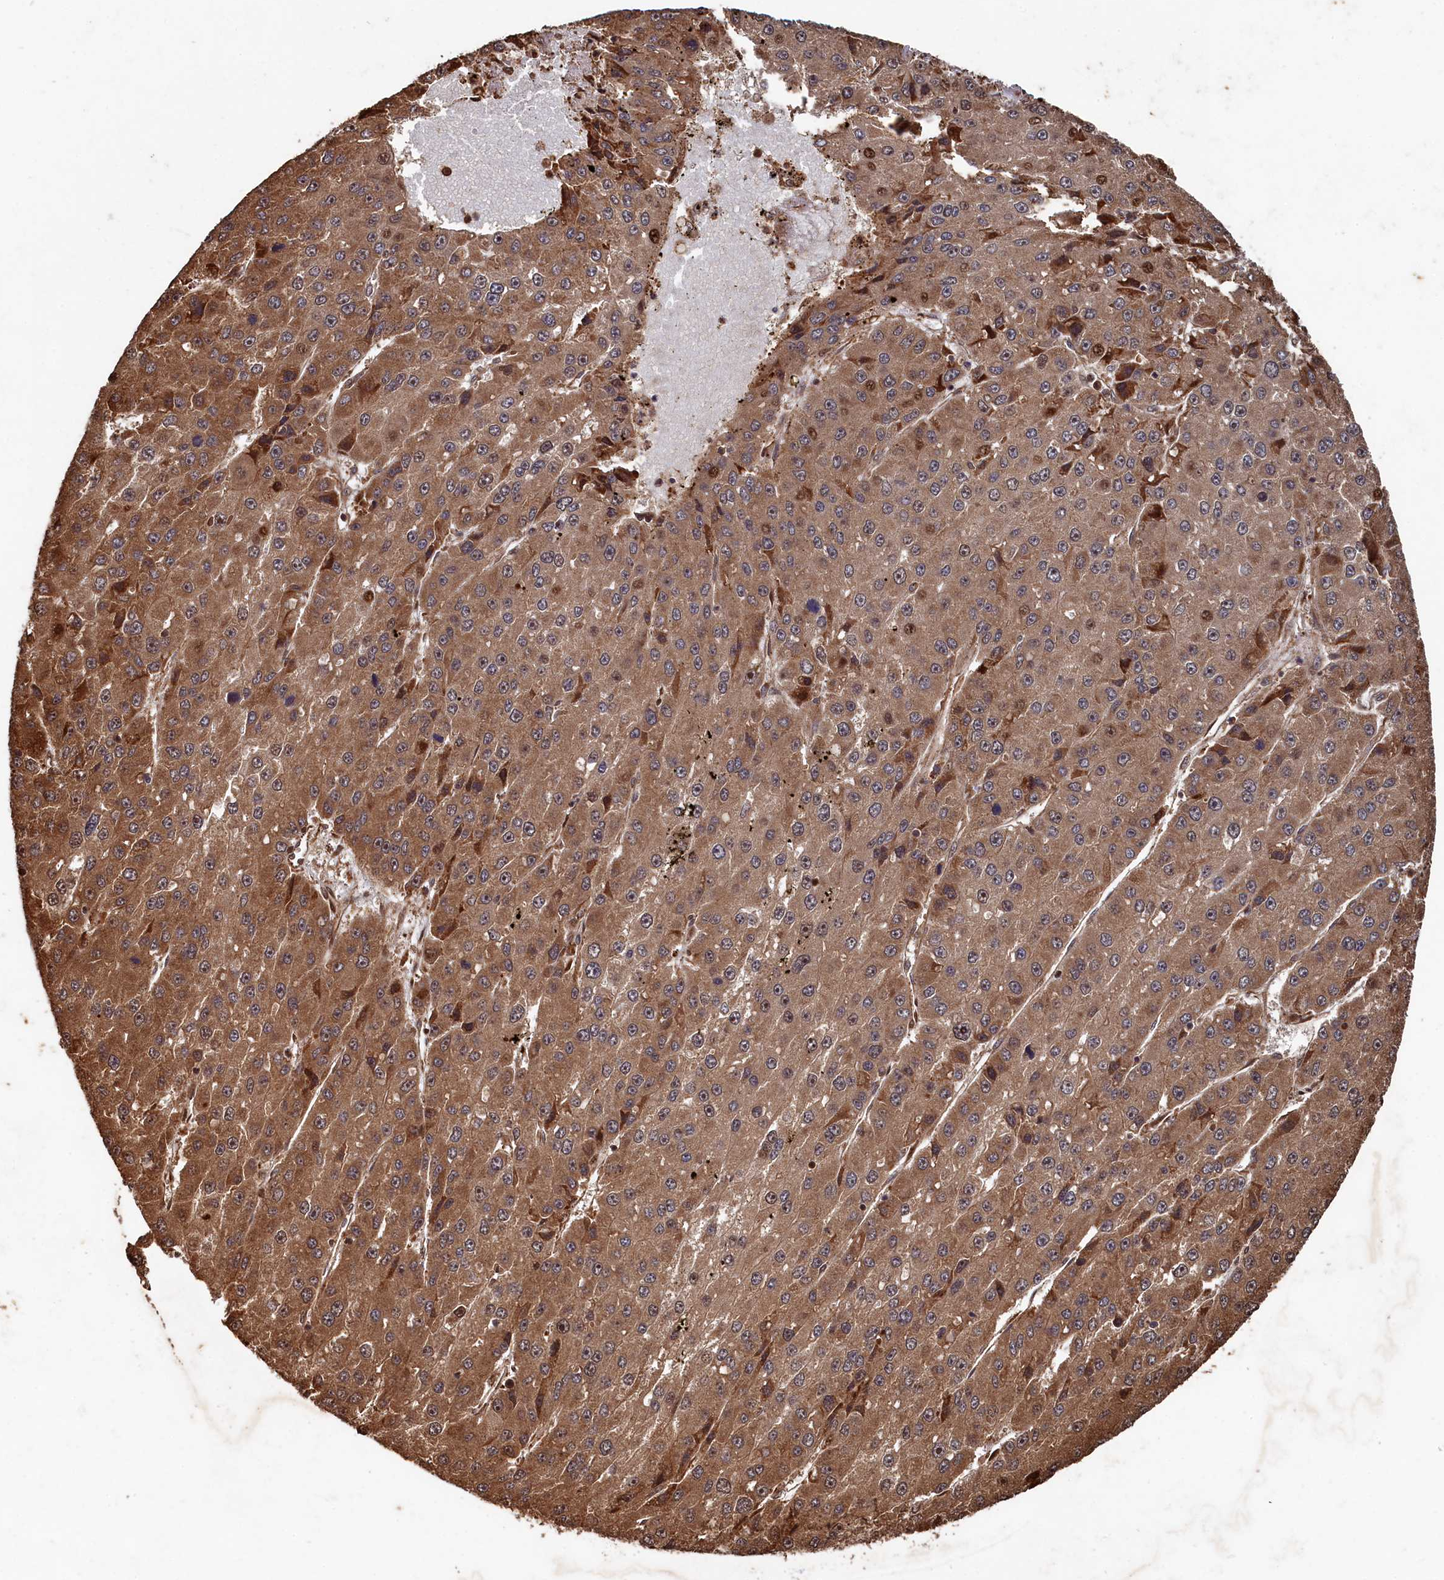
{"staining": {"intensity": "moderate", "quantity": ">75%", "location": "cytoplasmic/membranous,nuclear"}, "tissue": "liver cancer", "cell_type": "Tumor cells", "image_type": "cancer", "snomed": [{"axis": "morphology", "description": "Carcinoma, Hepatocellular, NOS"}, {"axis": "topography", "description": "Liver"}], "caption": "Moderate cytoplasmic/membranous and nuclear positivity is seen in approximately >75% of tumor cells in liver cancer.", "gene": "PIGN", "patient": {"sex": "female", "age": 73}}